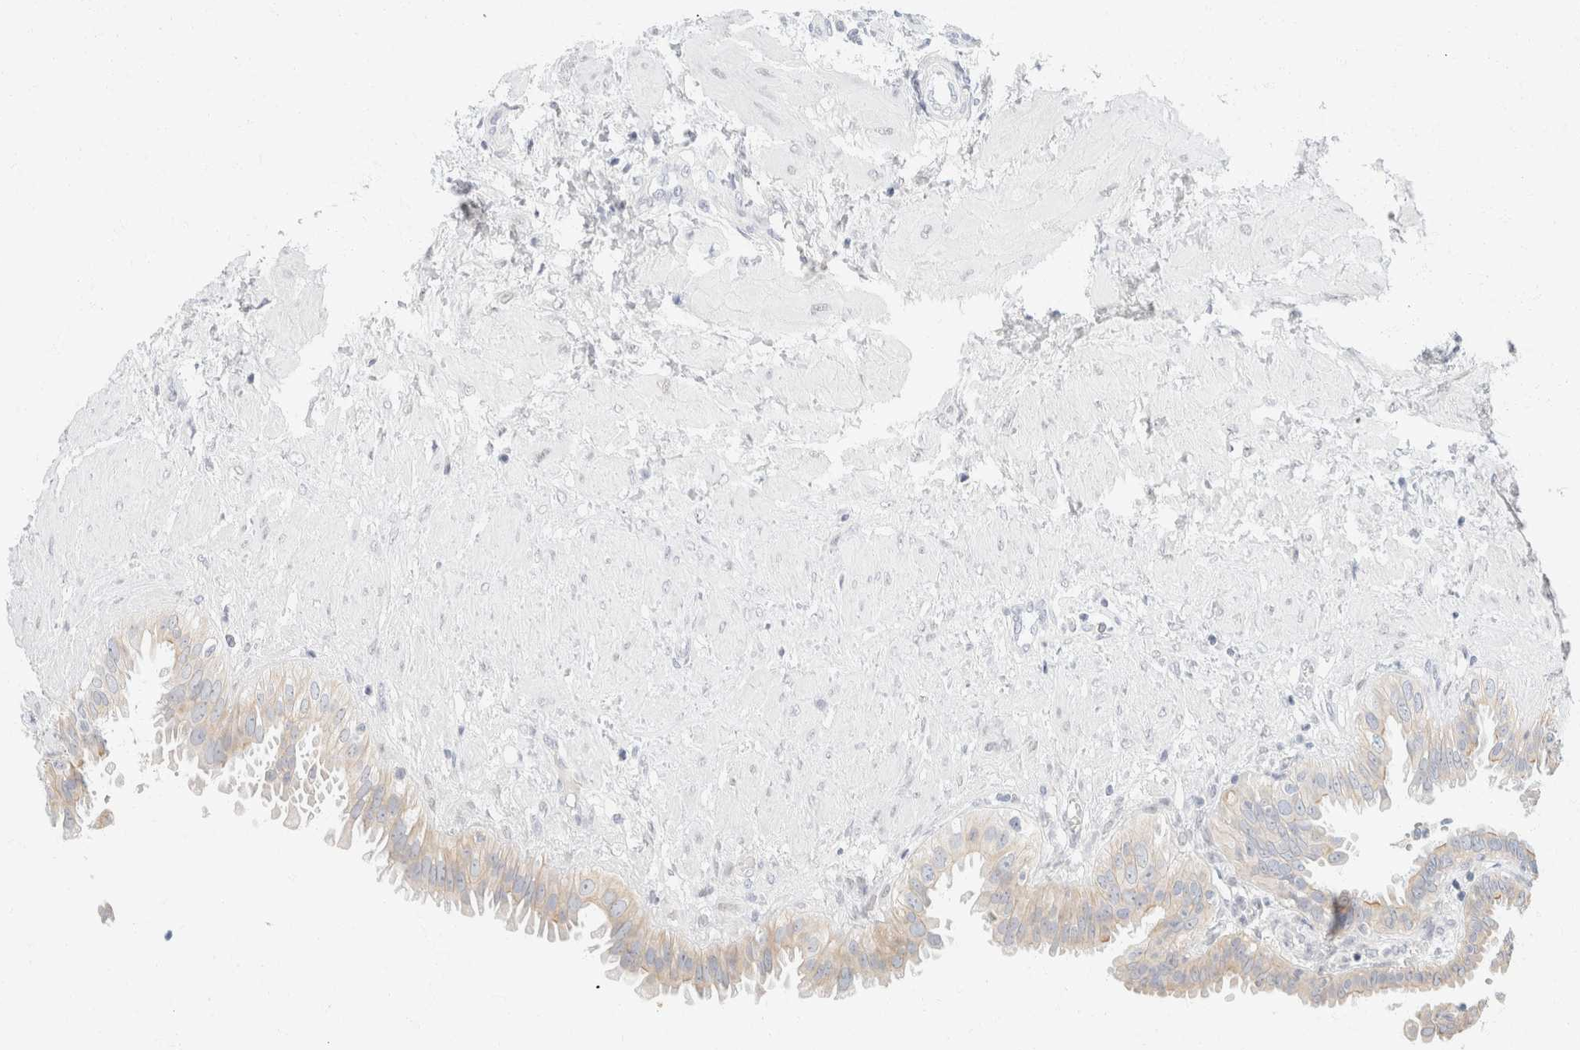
{"staining": {"intensity": "weak", "quantity": "<25%", "location": "cytoplasmic/membranous"}, "tissue": "fallopian tube", "cell_type": "Glandular cells", "image_type": "normal", "snomed": [{"axis": "morphology", "description": "Normal tissue, NOS"}, {"axis": "topography", "description": "Fallopian tube"}, {"axis": "topography", "description": "Placenta"}], "caption": "Glandular cells are negative for brown protein staining in unremarkable fallopian tube. Brightfield microscopy of immunohistochemistry stained with DAB (brown) and hematoxylin (blue), captured at high magnification.", "gene": "KRT20", "patient": {"sex": "female", "age": 34}}